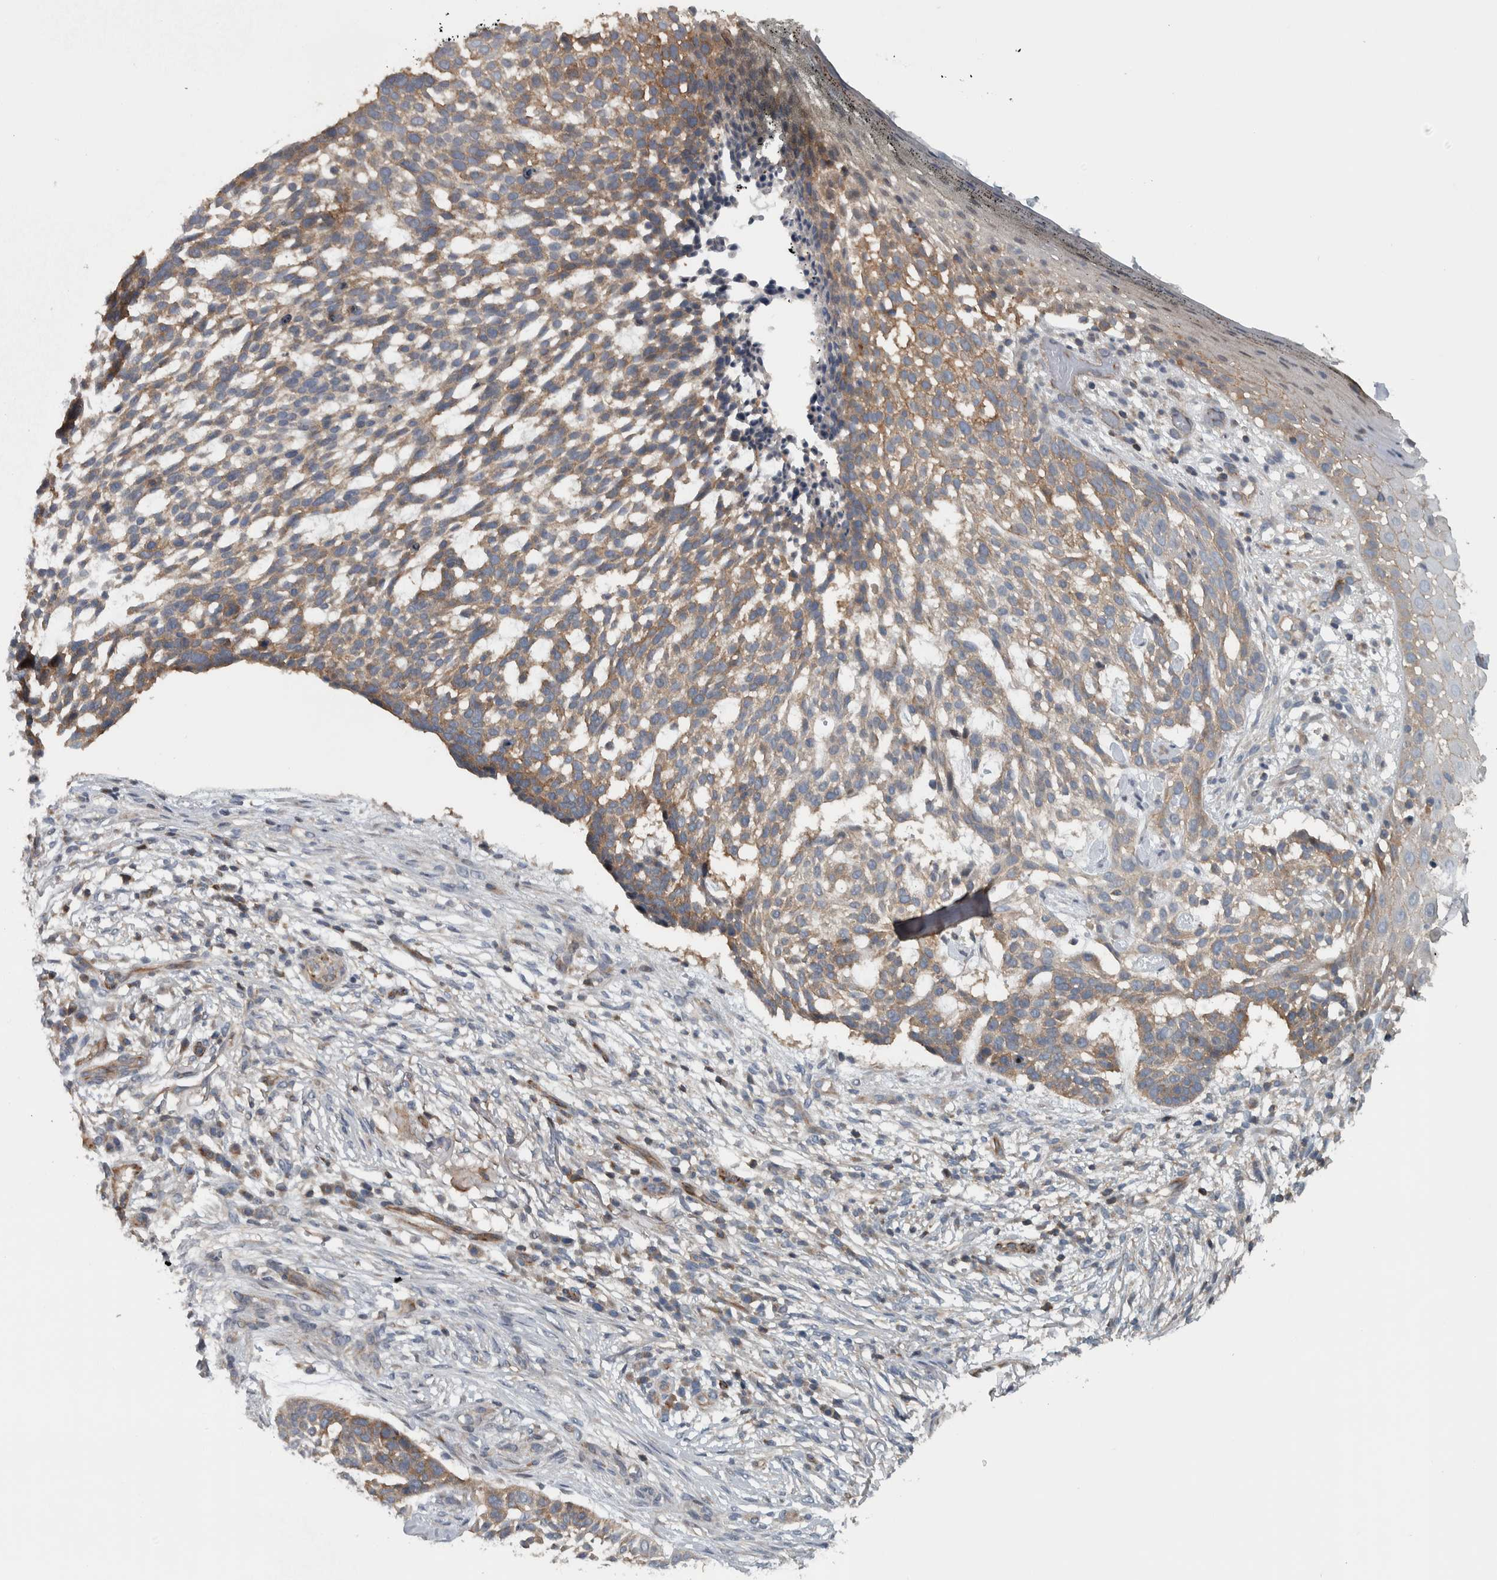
{"staining": {"intensity": "weak", "quantity": ">75%", "location": "cytoplasmic/membranous"}, "tissue": "skin cancer", "cell_type": "Tumor cells", "image_type": "cancer", "snomed": [{"axis": "morphology", "description": "Basal cell carcinoma"}, {"axis": "topography", "description": "Skin"}], "caption": "This histopathology image shows skin cancer stained with IHC to label a protein in brown. The cytoplasmic/membranous of tumor cells show weak positivity for the protein. Nuclei are counter-stained blue.", "gene": "BAIAP2L1", "patient": {"sex": "female", "age": 64}}